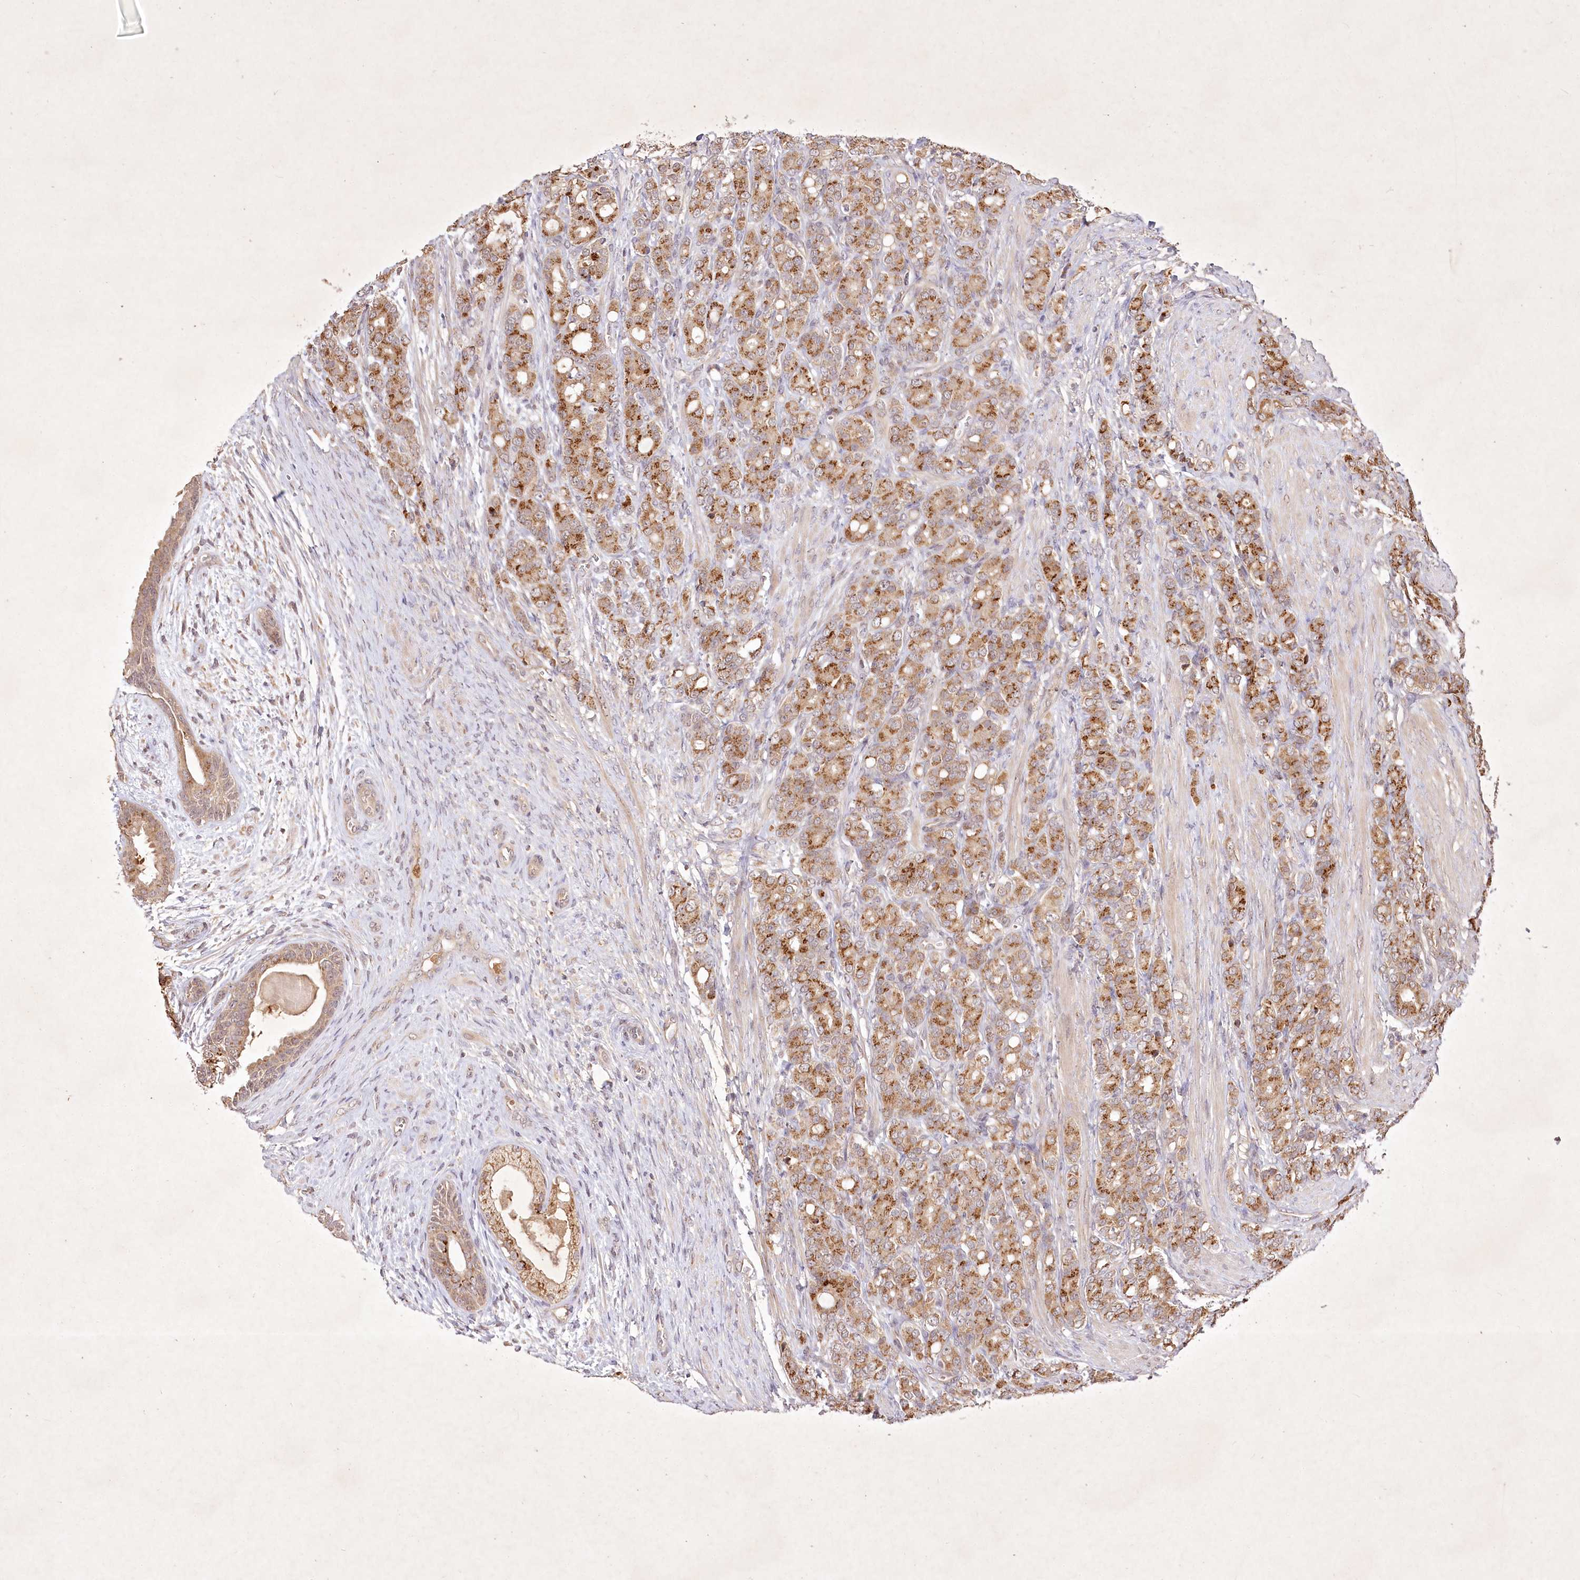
{"staining": {"intensity": "moderate", "quantity": ">75%", "location": "cytoplasmic/membranous"}, "tissue": "prostate cancer", "cell_type": "Tumor cells", "image_type": "cancer", "snomed": [{"axis": "morphology", "description": "Adenocarcinoma, High grade"}, {"axis": "topography", "description": "Prostate"}], "caption": "Human high-grade adenocarcinoma (prostate) stained with a brown dye displays moderate cytoplasmic/membranous positive expression in approximately >75% of tumor cells.", "gene": "IRAK1BP1", "patient": {"sex": "male", "age": 62}}